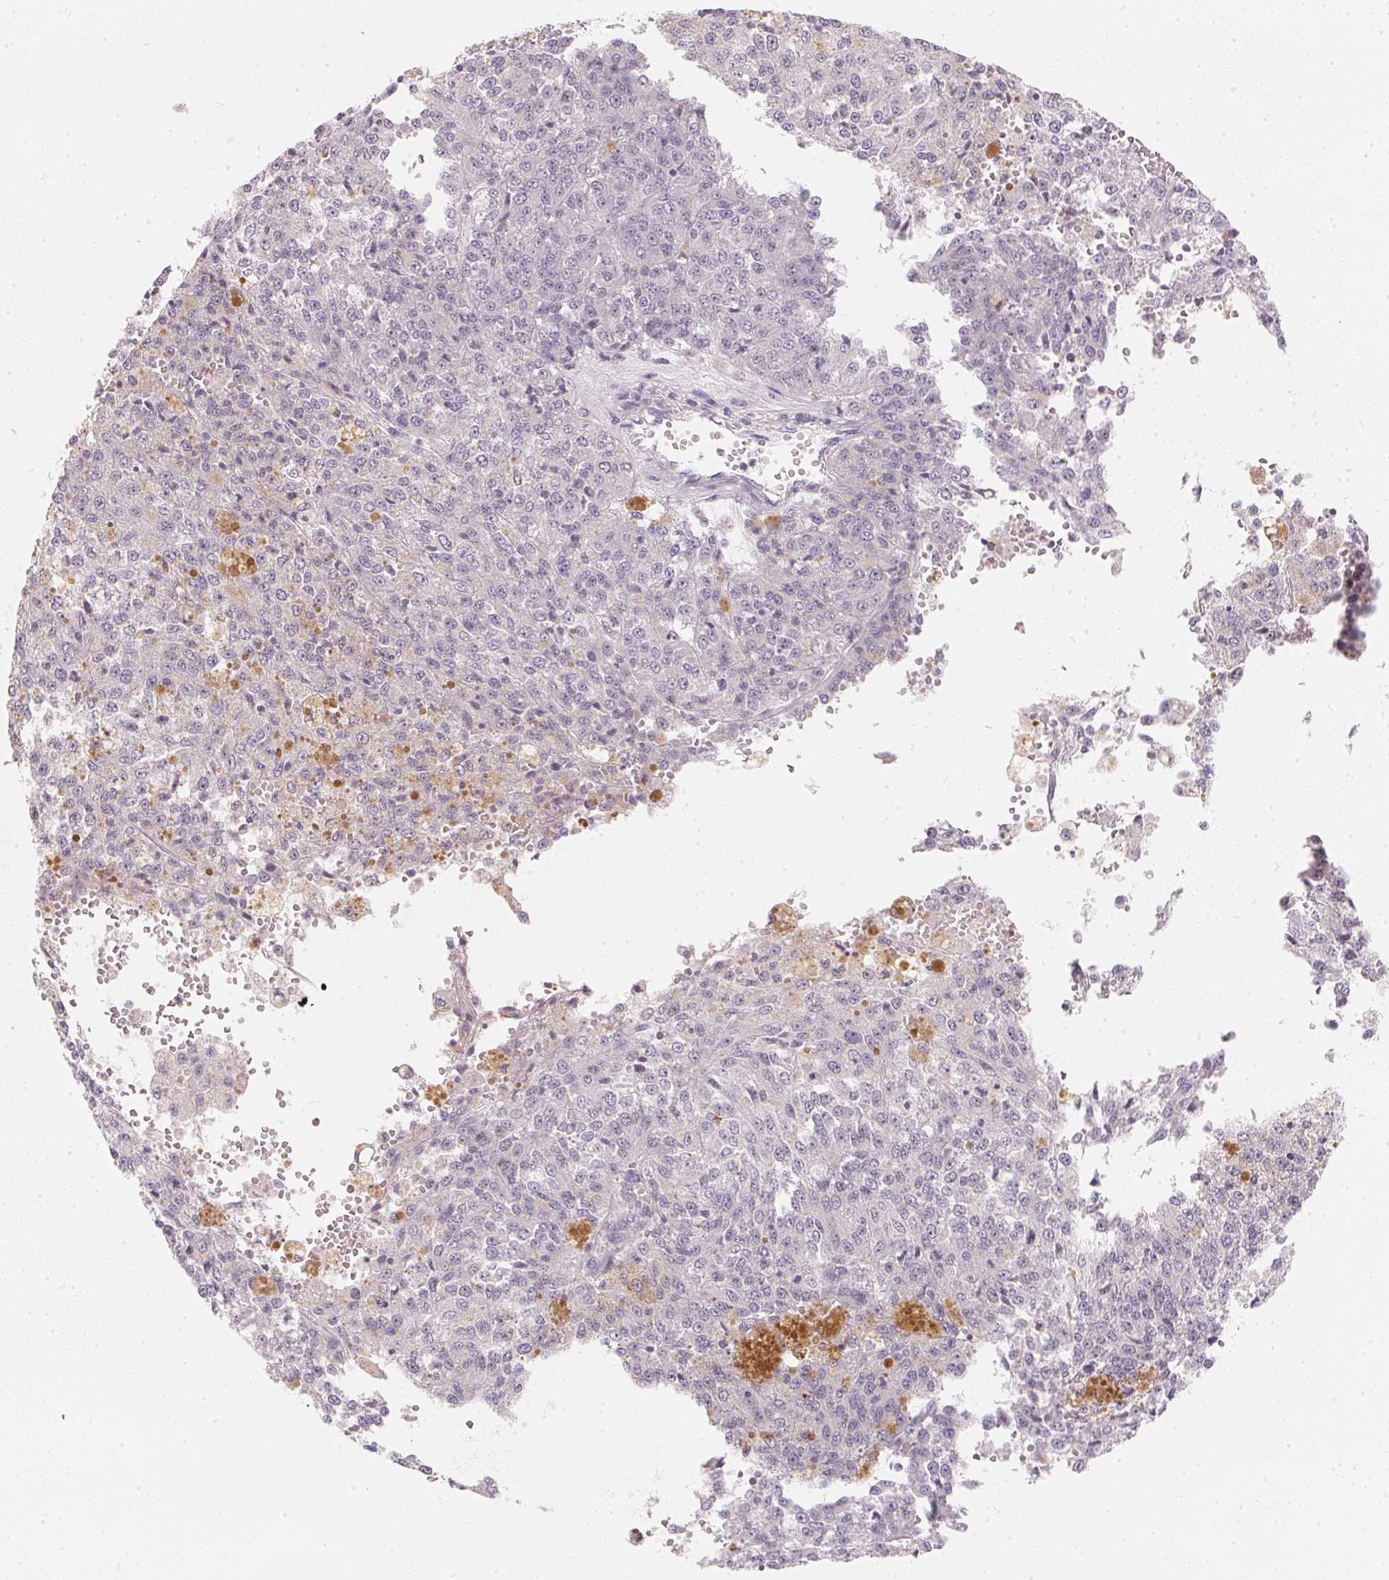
{"staining": {"intensity": "negative", "quantity": "none", "location": "none"}, "tissue": "melanoma", "cell_type": "Tumor cells", "image_type": "cancer", "snomed": [{"axis": "morphology", "description": "Malignant melanoma, Metastatic site"}, {"axis": "topography", "description": "Lymph node"}], "caption": "Melanoma stained for a protein using immunohistochemistry (IHC) displays no positivity tumor cells.", "gene": "CFAP276", "patient": {"sex": "female", "age": 64}}